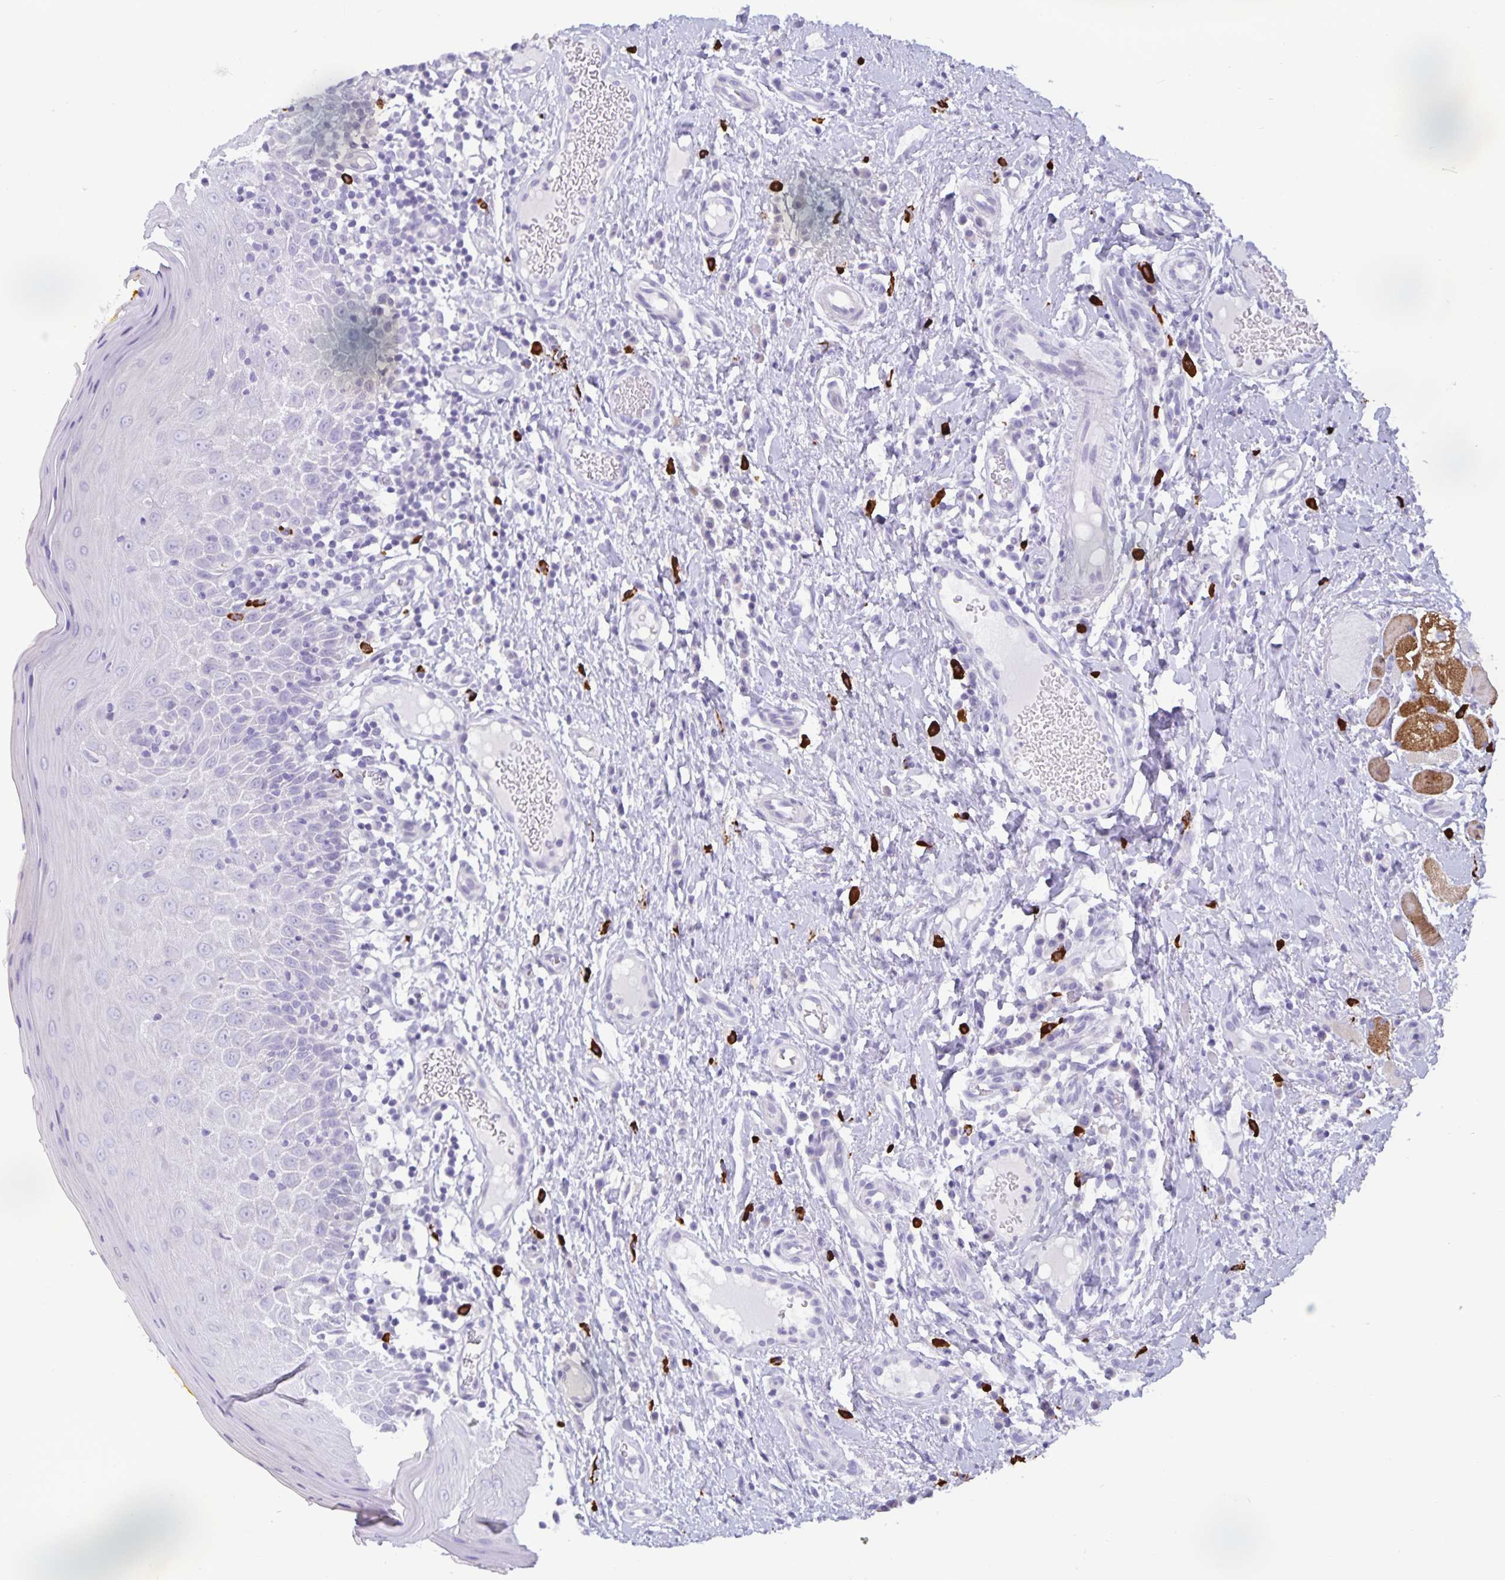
{"staining": {"intensity": "negative", "quantity": "none", "location": "none"}, "tissue": "oral mucosa", "cell_type": "Squamous epithelial cells", "image_type": "normal", "snomed": [{"axis": "morphology", "description": "Normal tissue, NOS"}, {"axis": "topography", "description": "Oral tissue"}, {"axis": "topography", "description": "Tounge, NOS"}], "caption": "This is a photomicrograph of IHC staining of unremarkable oral mucosa, which shows no positivity in squamous epithelial cells. (DAB IHC, high magnification).", "gene": "IBTK", "patient": {"sex": "female", "age": 58}}